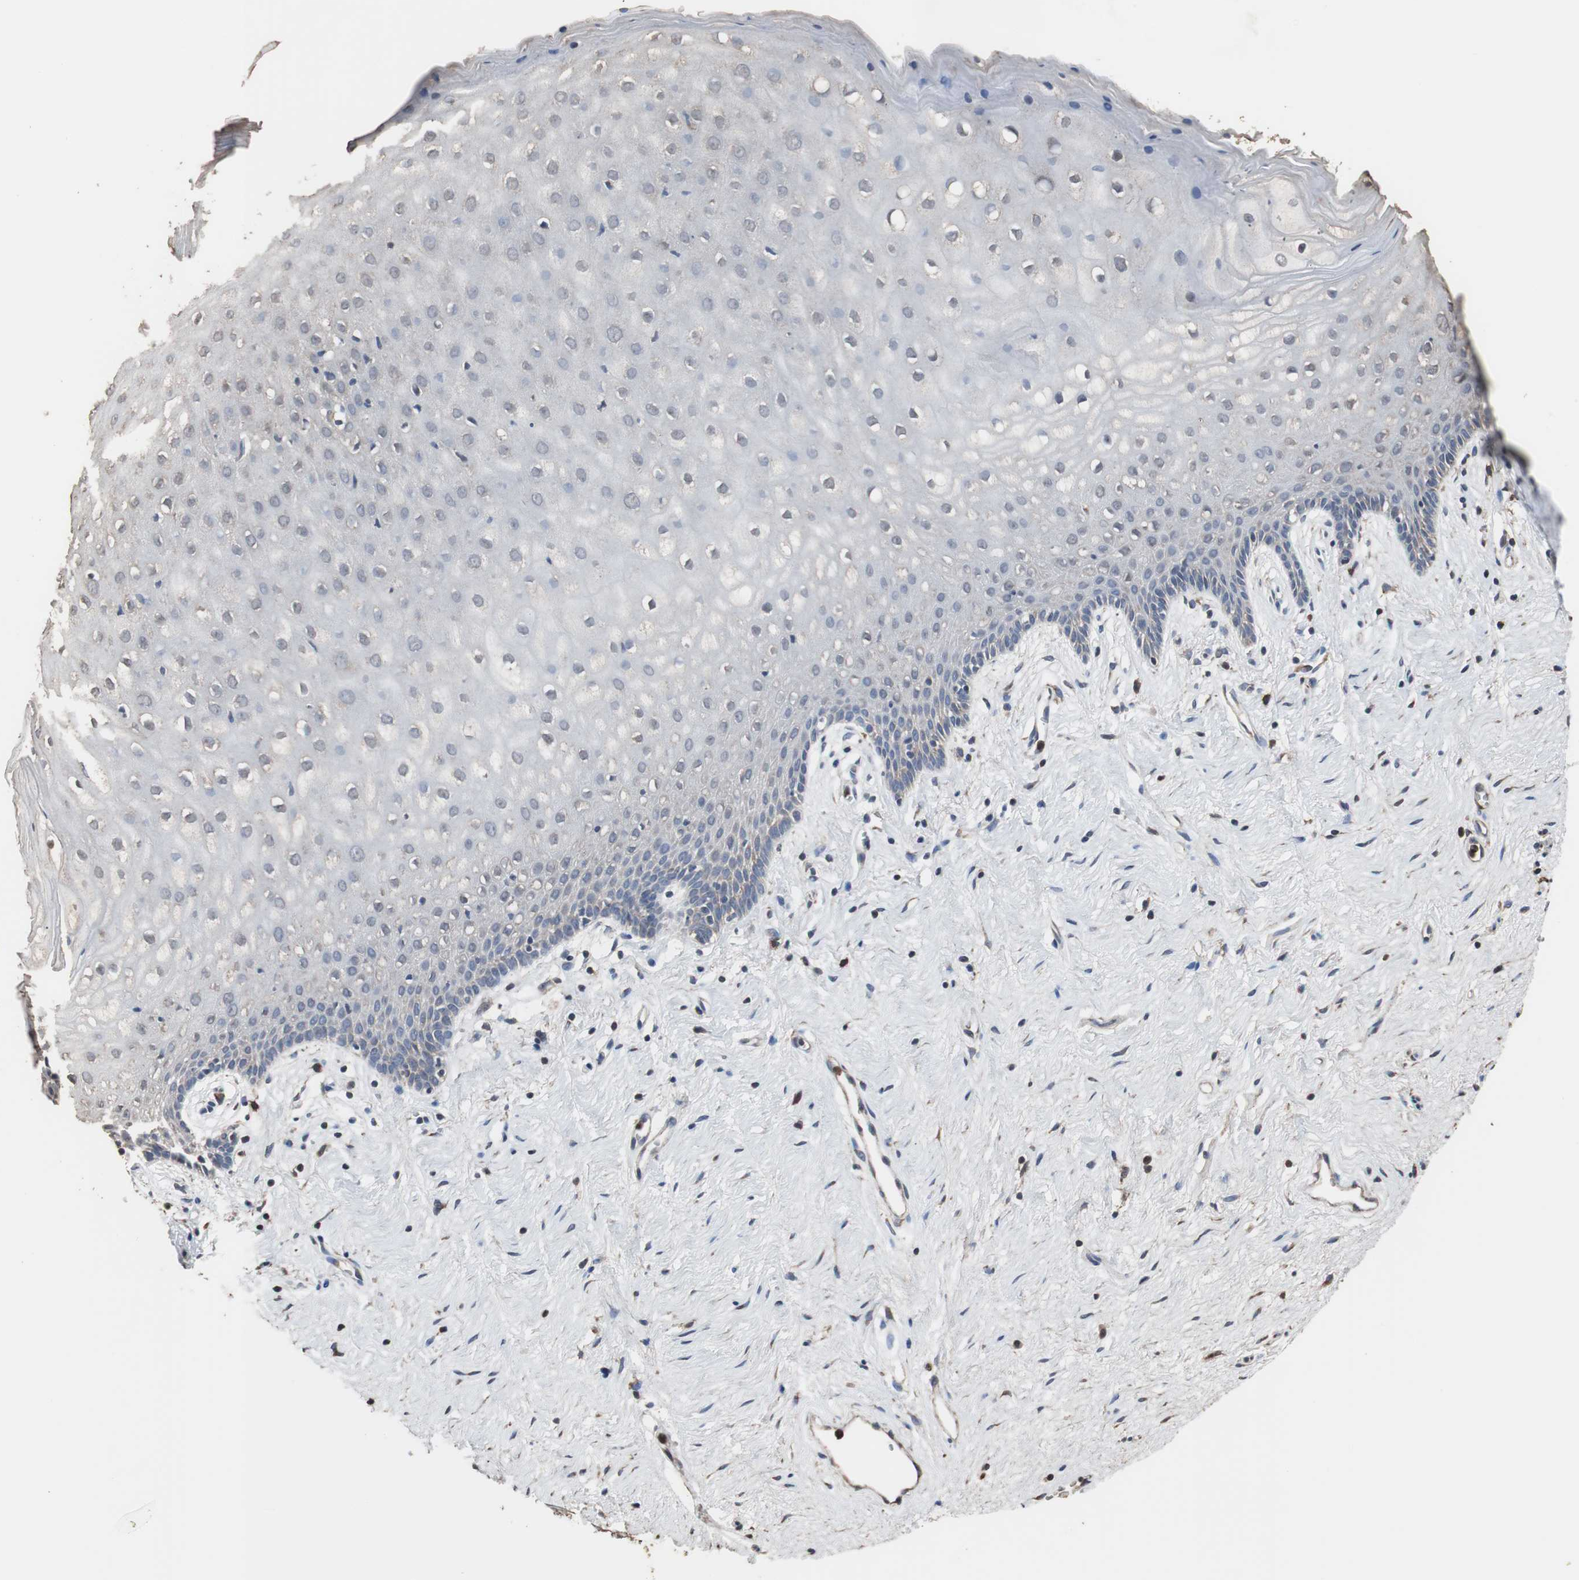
{"staining": {"intensity": "weak", "quantity": "<25%", "location": "cytoplasmic/membranous"}, "tissue": "vagina", "cell_type": "Squamous epithelial cells", "image_type": "normal", "snomed": [{"axis": "morphology", "description": "Normal tissue, NOS"}, {"axis": "topography", "description": "Vagina"}], "caption": "The histopathology image shows no staining of squamous epithelial cells in normal vagina.", "gene": "SCIMP", "patient": {"sex": "female", "age": 44}}